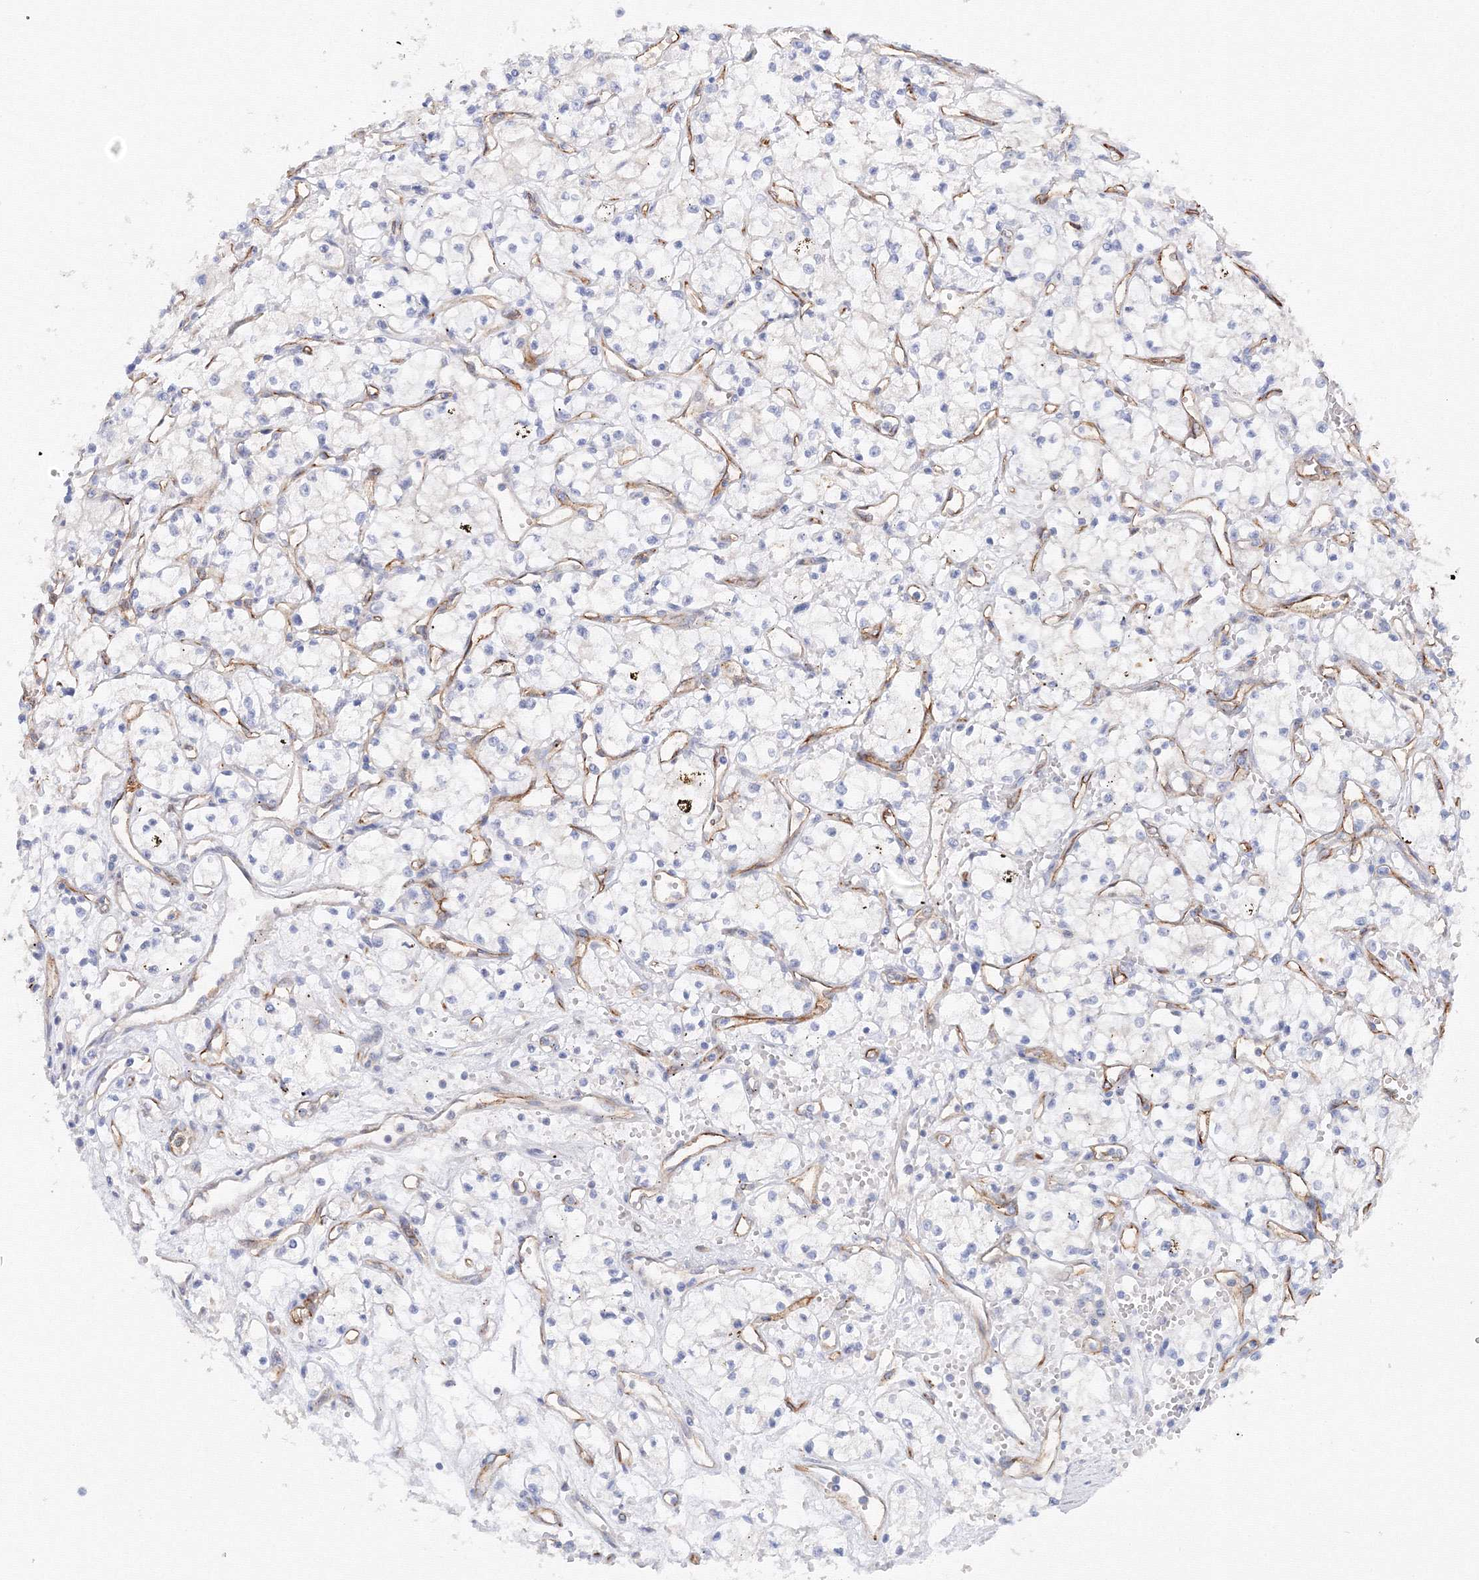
{"staining": {"intensity": "negative", "quantity": "none", "location": "none"}, "tissue": "renal cancer", "cell_type": "Tumor cells", "image_type": "cancer", "snomed": [{"axis": "morphology", "description": "Adenocarcinoma, NOS"}, {"axis": "topography", "description": "Kidney"}], "caption": "The immunohistochemistry histopathology image has no significant expression in tumor cells of adenocarcinoma (renal) tissue.", "gene": "DIS3L2", "patient": {"sex": "male", "age": 59}}